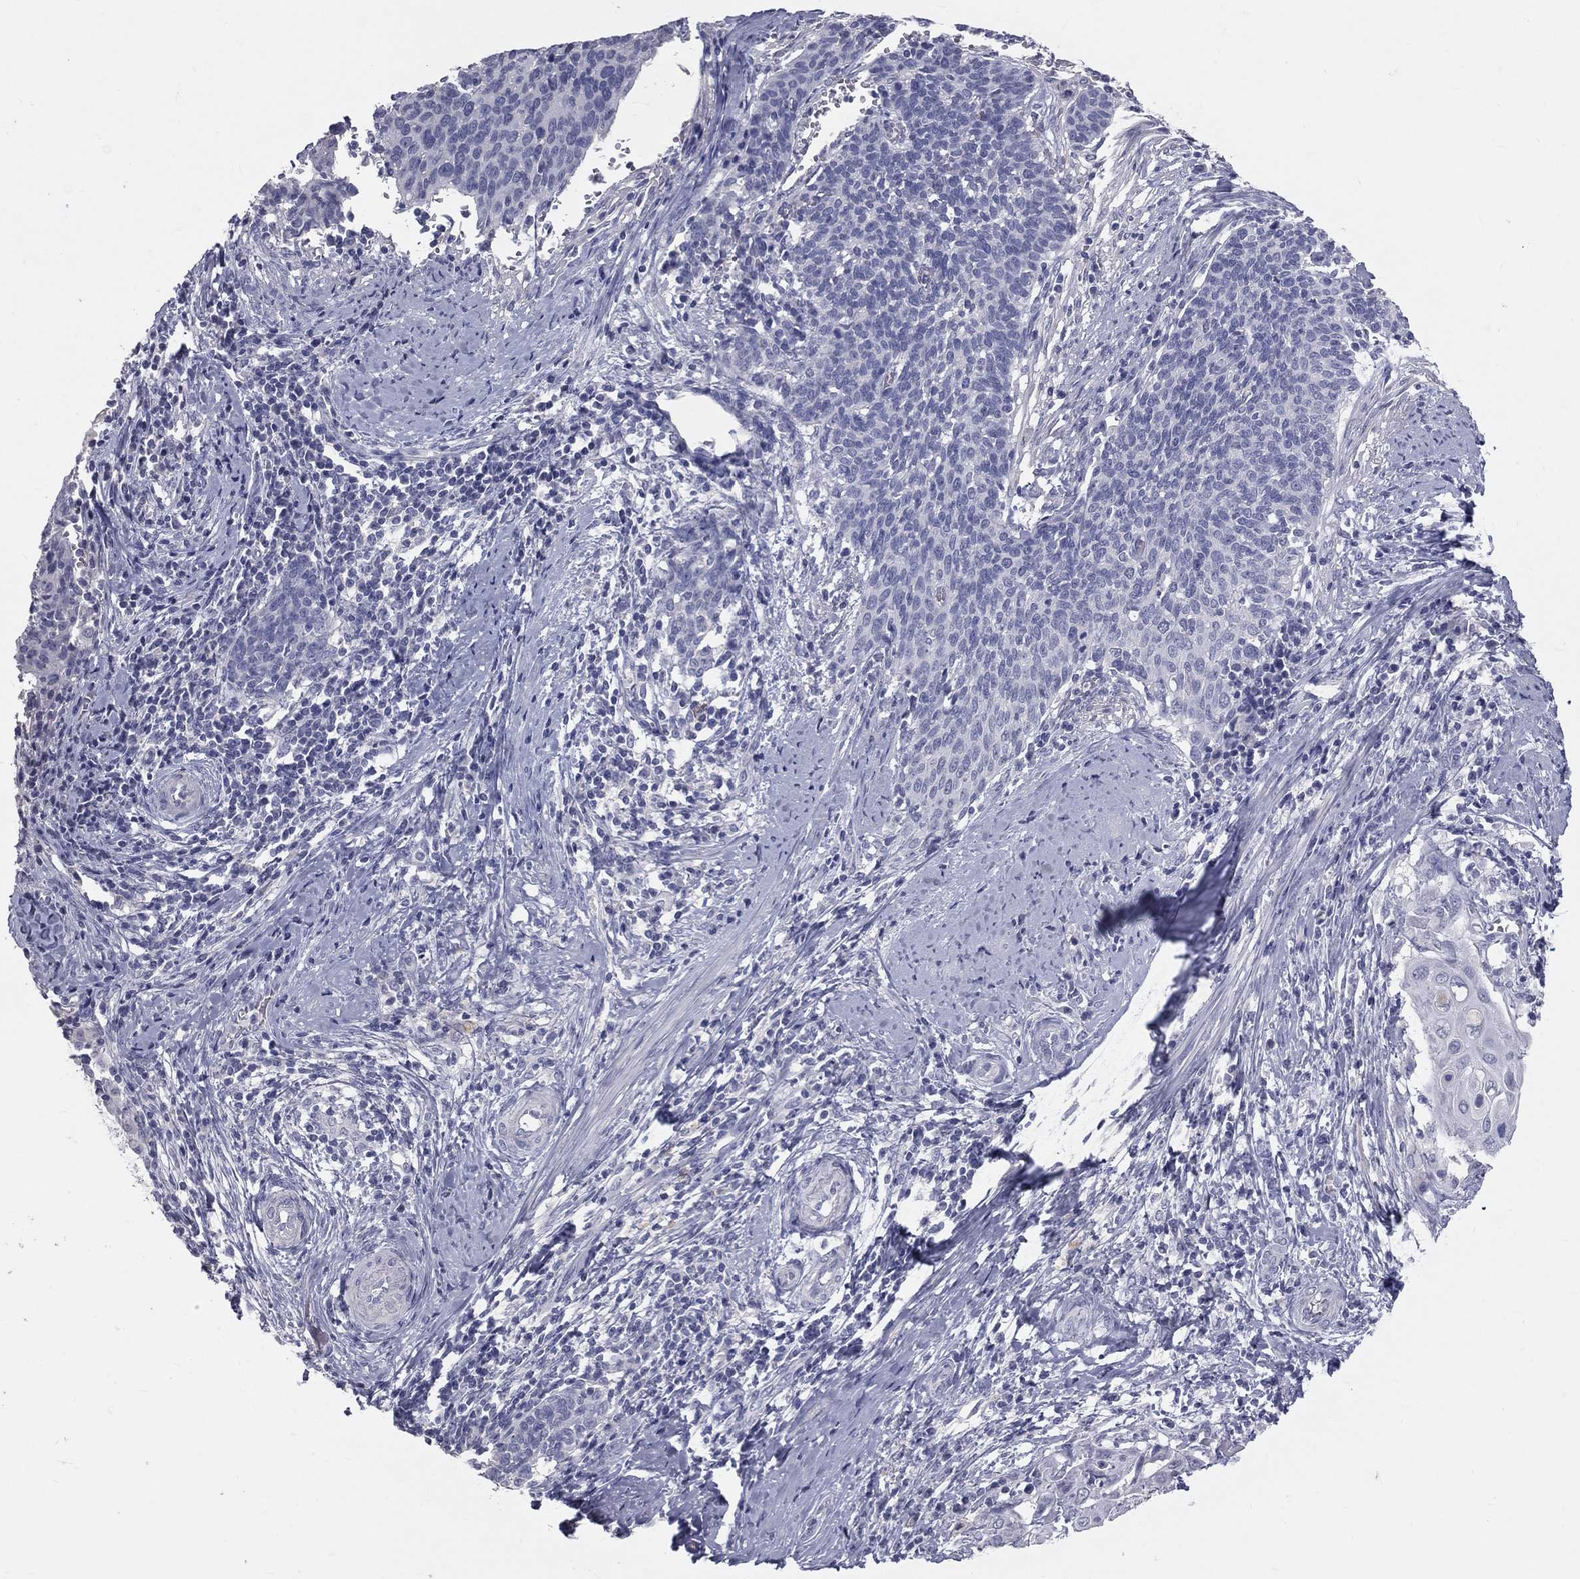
{"staining": {"intensity": "negative", "quantity": "none", "location": "none"}, "tissue": "cervical cancer", "cell_type": "Tumor cells", "image_type": "cancer", "snomed": [{"axis": "morphology", "description": "Squamous cell carcinoma, NOS"}, {"axis": "topography", "description": "Cervix"}], "caption": "This is an immunohistochemistry (IHC) photomicrograph of squamous cell carcinoma (cervical). There is no positivity in tumor cells.", "gene": "TFPI2", "patient": {"sex": "female", "age": 39}}